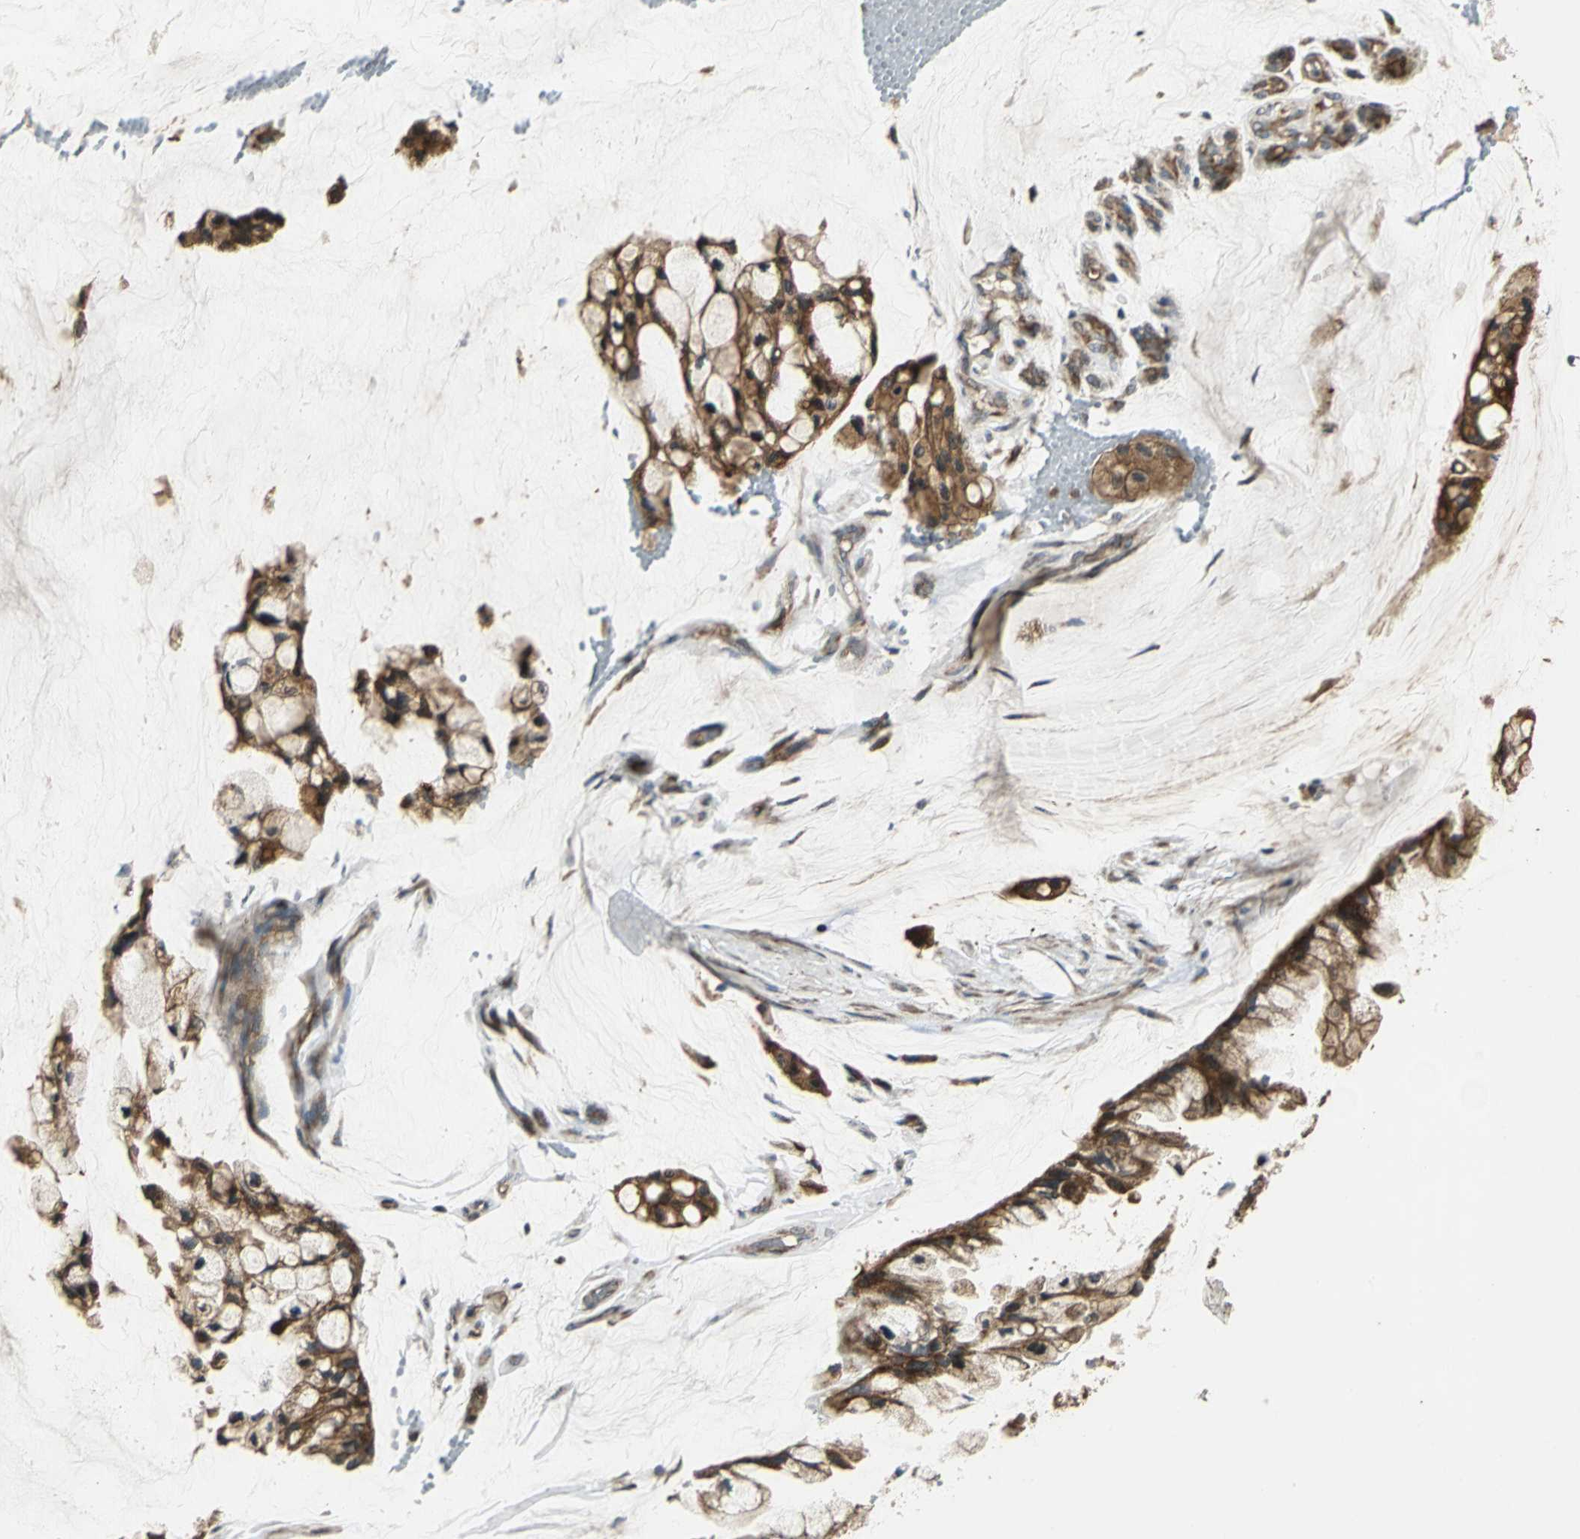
{"staining": {"intensity": "strong", "quantity": ">75%", "location": "cytoplasmic/membranous"}, "tissue": "ovarian cancer", "cell_type": "Tumor cells", "image_type": "cancer", "snomed": [{"axis": "morphology", "description": "Cystadenocarcinoma, mucinous, NOS"}, {"axis": "topography", "description": "Ovary"}], "caption": "Protein expression analysis of human ovarian cancer (mucinous cystadenocarcinoma) reveals strong cytoplasmic/membranous positivity in approximately >75% of tumor cells.", "gene": "KANK1", "patient": {"sex": "female", "age": 39}}